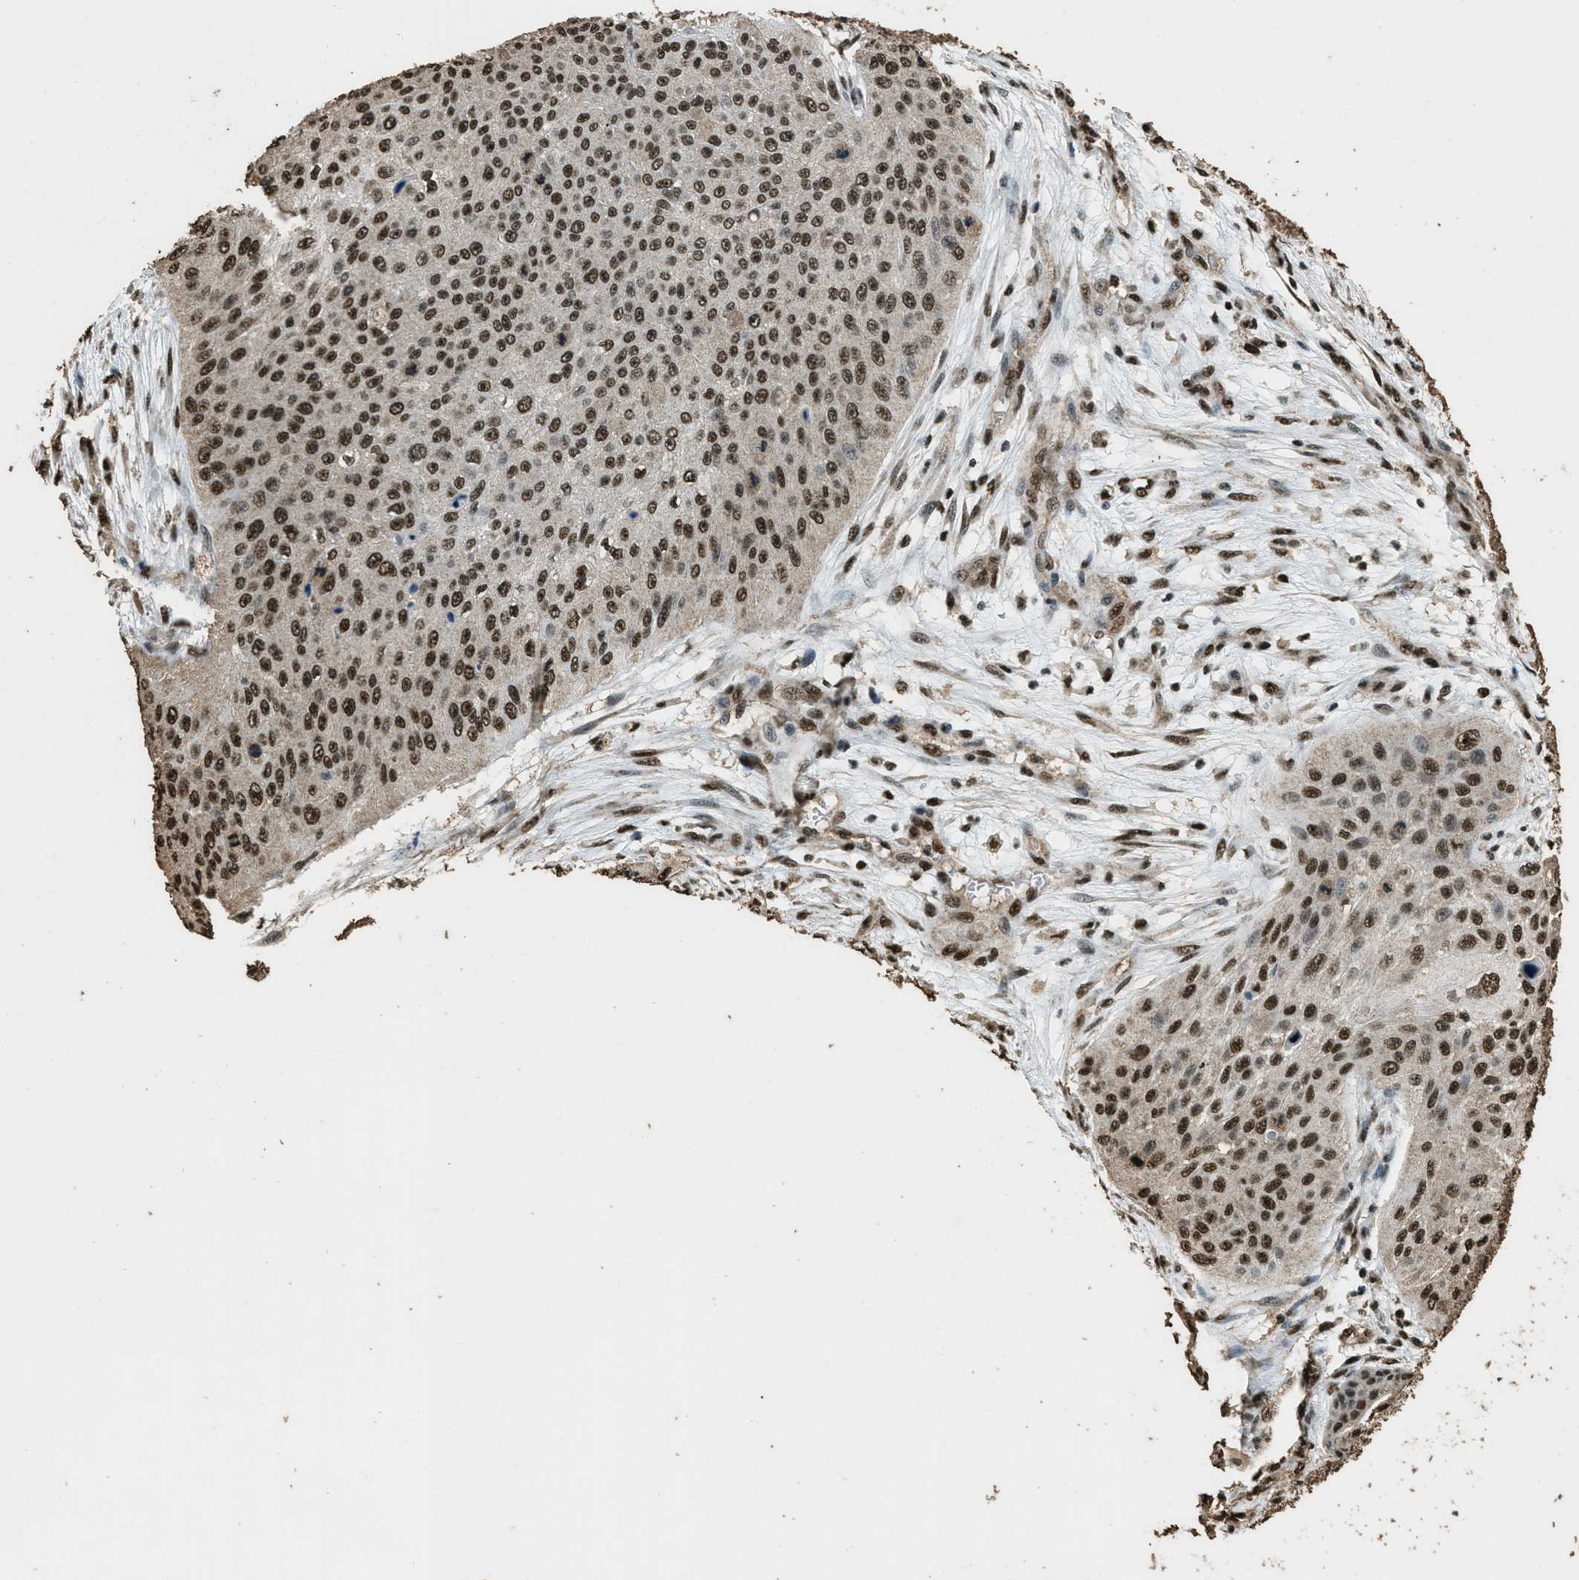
{"staining": {"intensity": "strong", "quantity": ">75%", "location": "nuclear"}, "tissue": "skin cancer", "cell_type": "Tumor cells", "image_type": "cancer", "snomed": [{"axis": "morphology", "description": "Squamous cell carcinoma, NOS"}, {"axis": "topography", "description": "Skin"}], "caption": "A brown stain shows strong nuclear expression of a protein in human skin cancer (squamous cell carcinoma) tumor cells.", "gene": "MYB", "patient": {"sex": "female", "age": 80}}